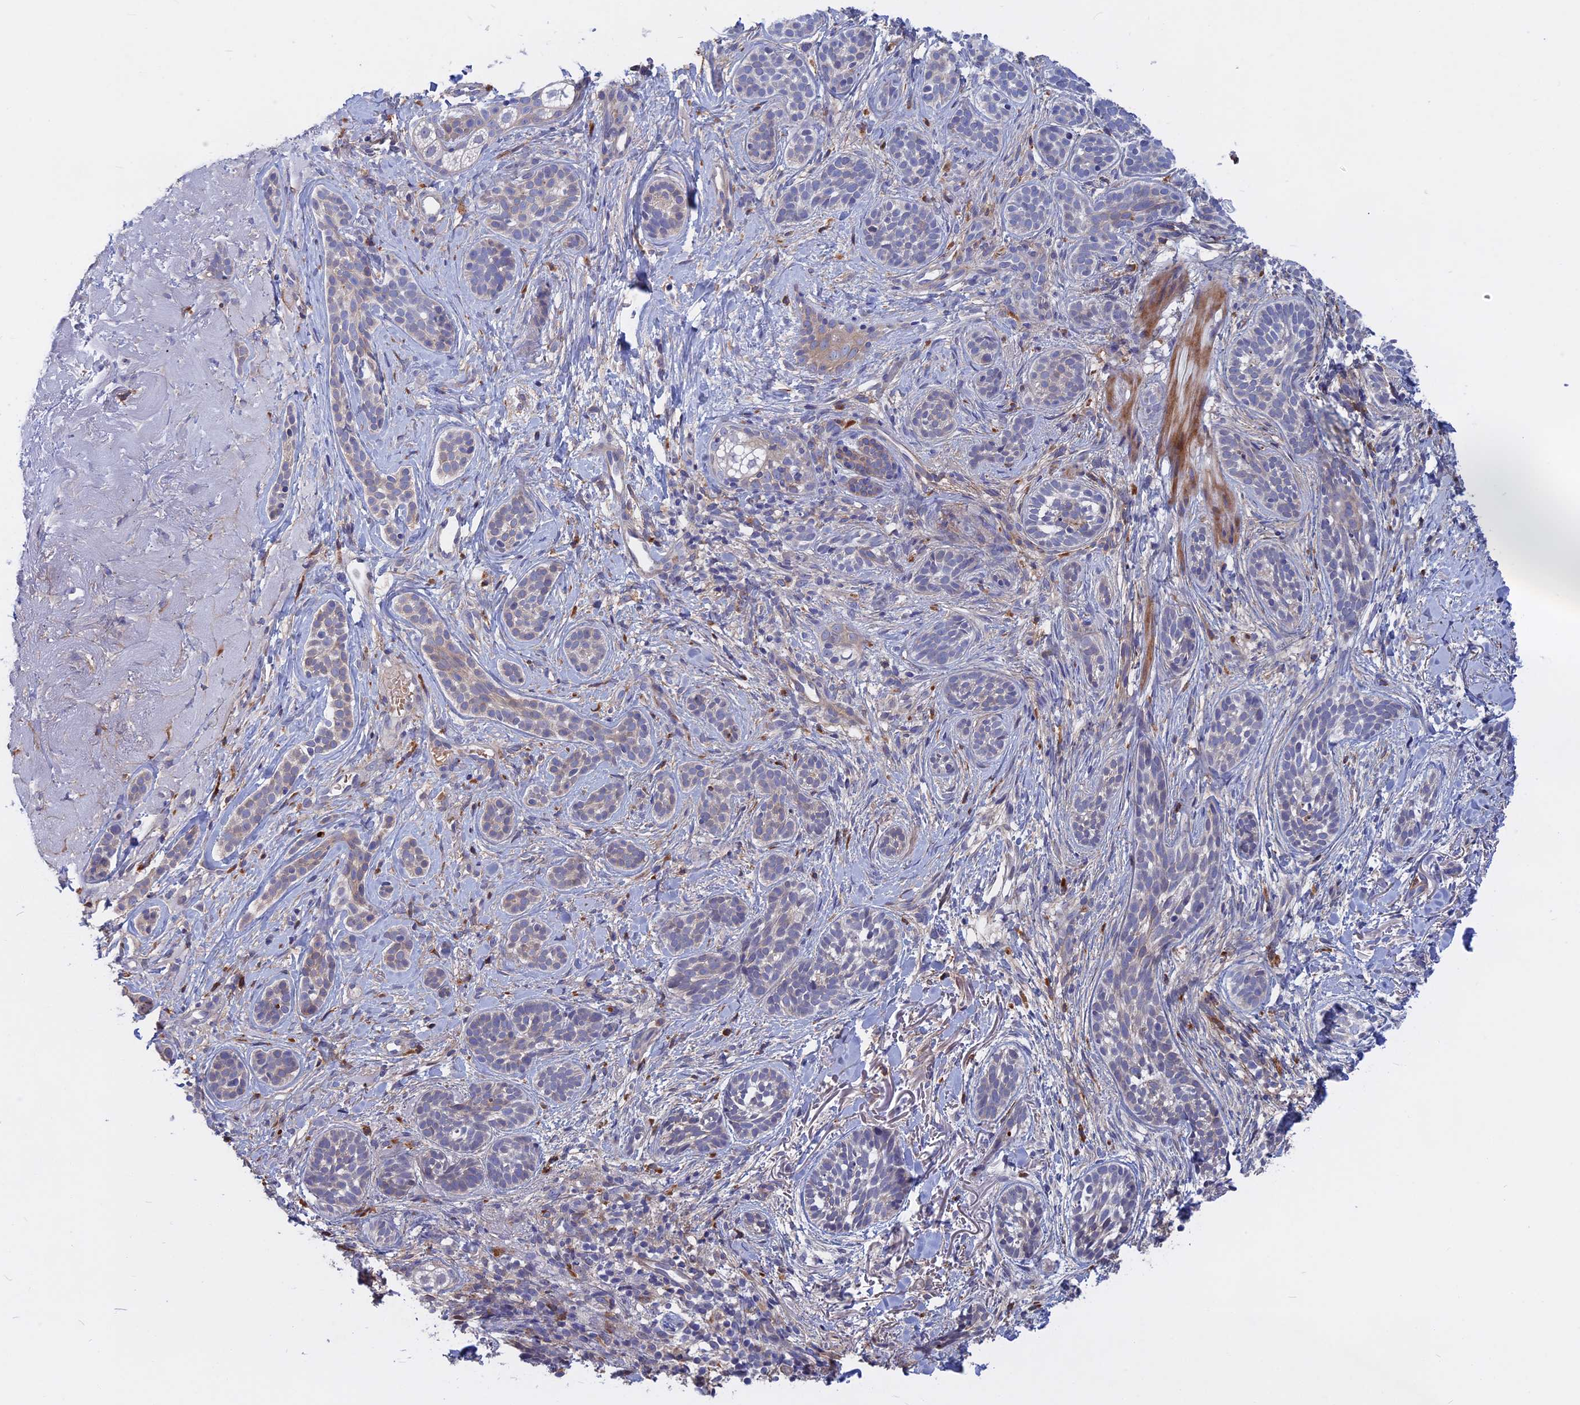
{"staining": {"intensity": "negative", "quantity": "none", "location": "none"}, "tissue": "skin cancer", "cell_type": "Tumor cells", "image_type": "cancer", "snomed": [{"axis": "morphology", "description": "Basal cell carcinoma"}, {"axis": "topography", "description": "Skin"}], "caption": "The image shows no significant expression in tumor cells of skin cancer. (Stains: DAB (3,3'-diaminobenzidine) IHC with hematoxylin counter stain, Microscopy: brightfield microscopy at high magnification).", "gene": "SLC2A6", "patient": {"sex": "male", "age": 71}}